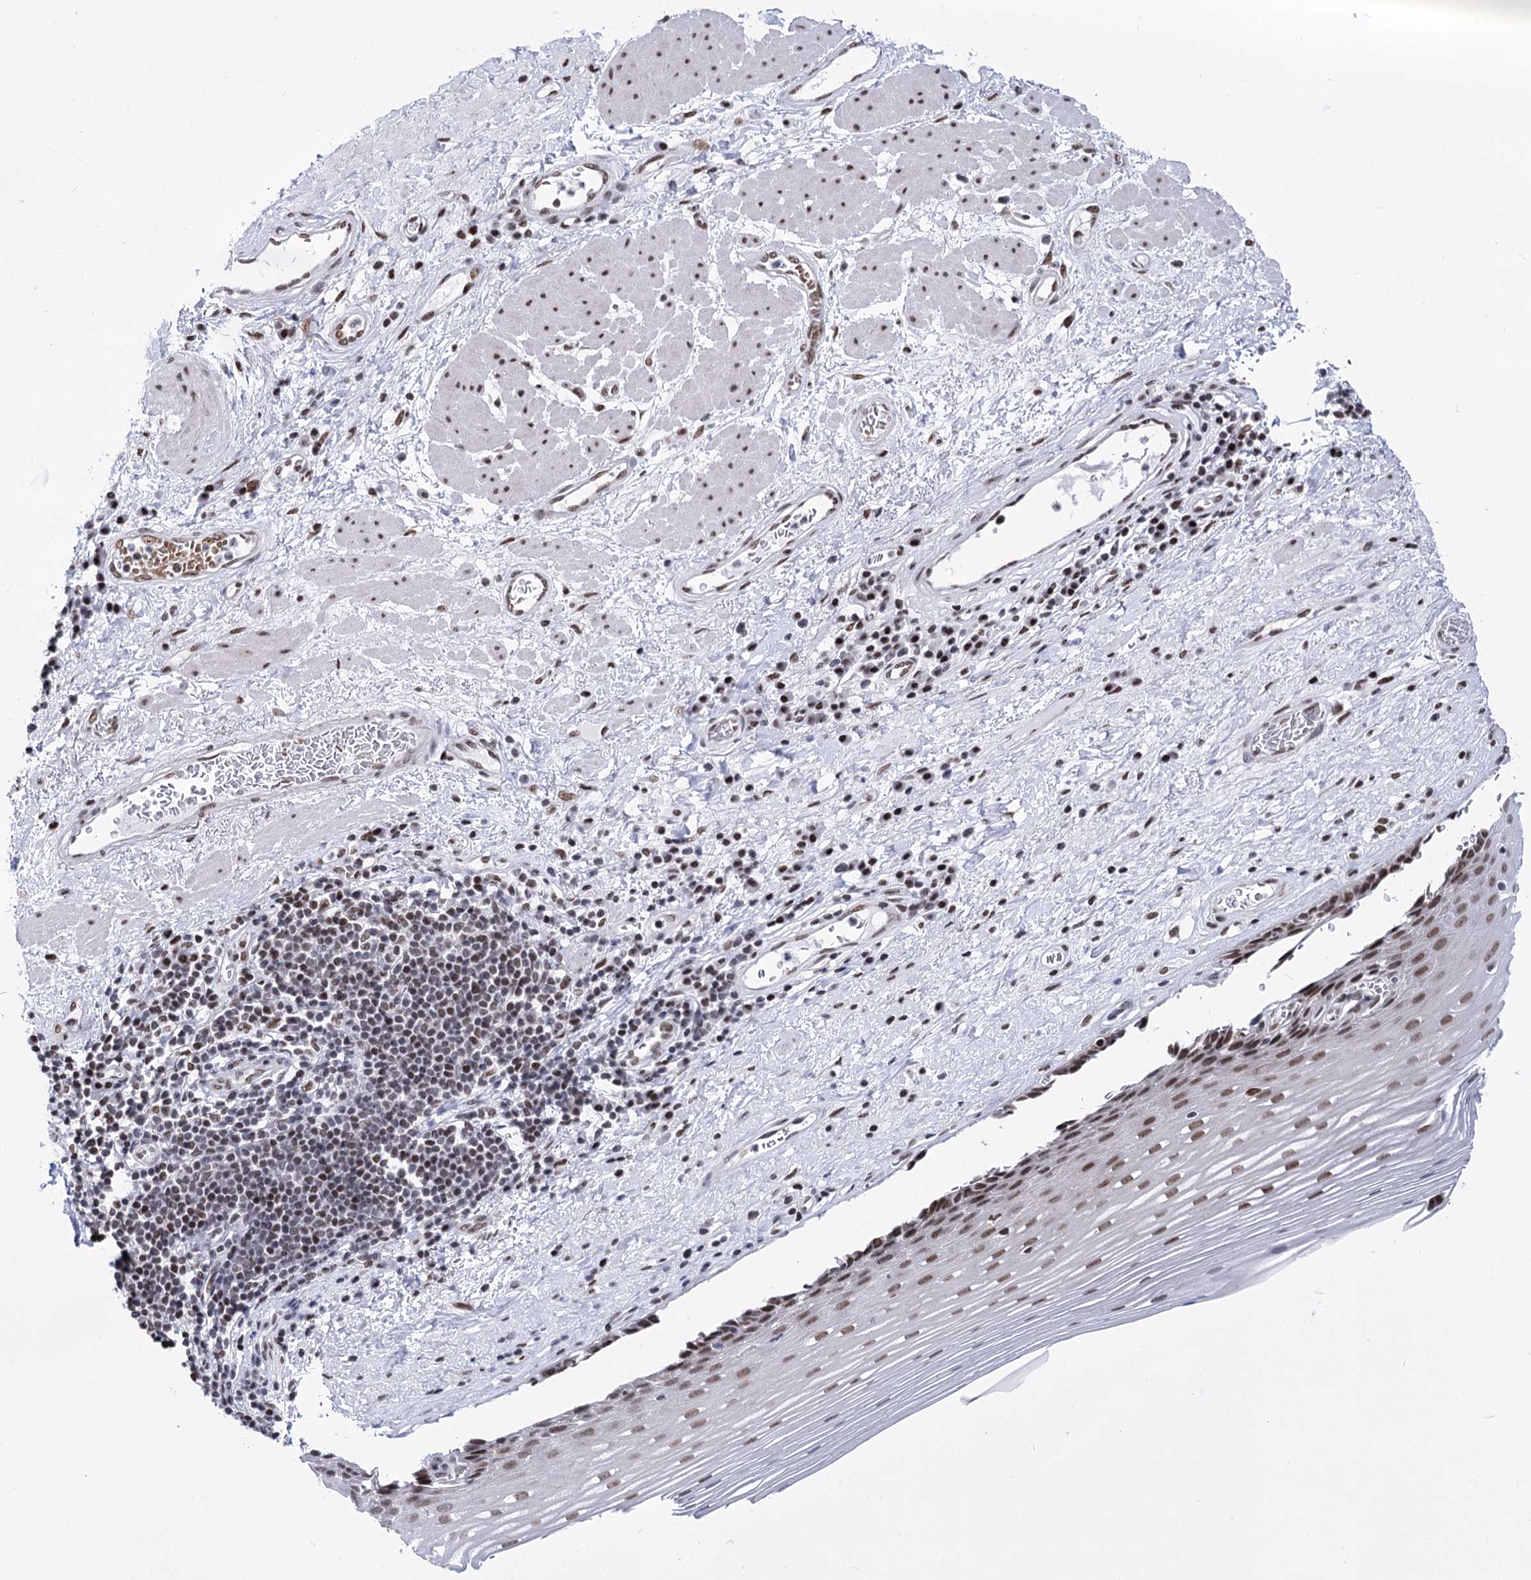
{"staining": {"intensity": "weak", "quantity": ">75%", "location": "nuclear"}, "tissue": "esophagus", "cell_type": "Squamous epithelial cells", "image_type": "normal", "snomed": [{"axis": "morphology", "description": "Normal tissue, NOS"}, {"axis": "topography", "description": "Esophagus"}], "caption": "High-magnification brightfield microscopy of normal esophagus stained with DAB (3,3'-diaminobenzidine) (brown) and counterstained with hematoxylin (blue). squamous epithelial cells exhibit weak nuclear expression is present in about>75% of cells. (Stains: DAB (3,3'-diaminobenzidine) in brown, nuclei in blue, Microscopy: brightfield microscopy at high magnification).", "gene": "POU4F3", "patient": {"sex": "male", "age": 62}}